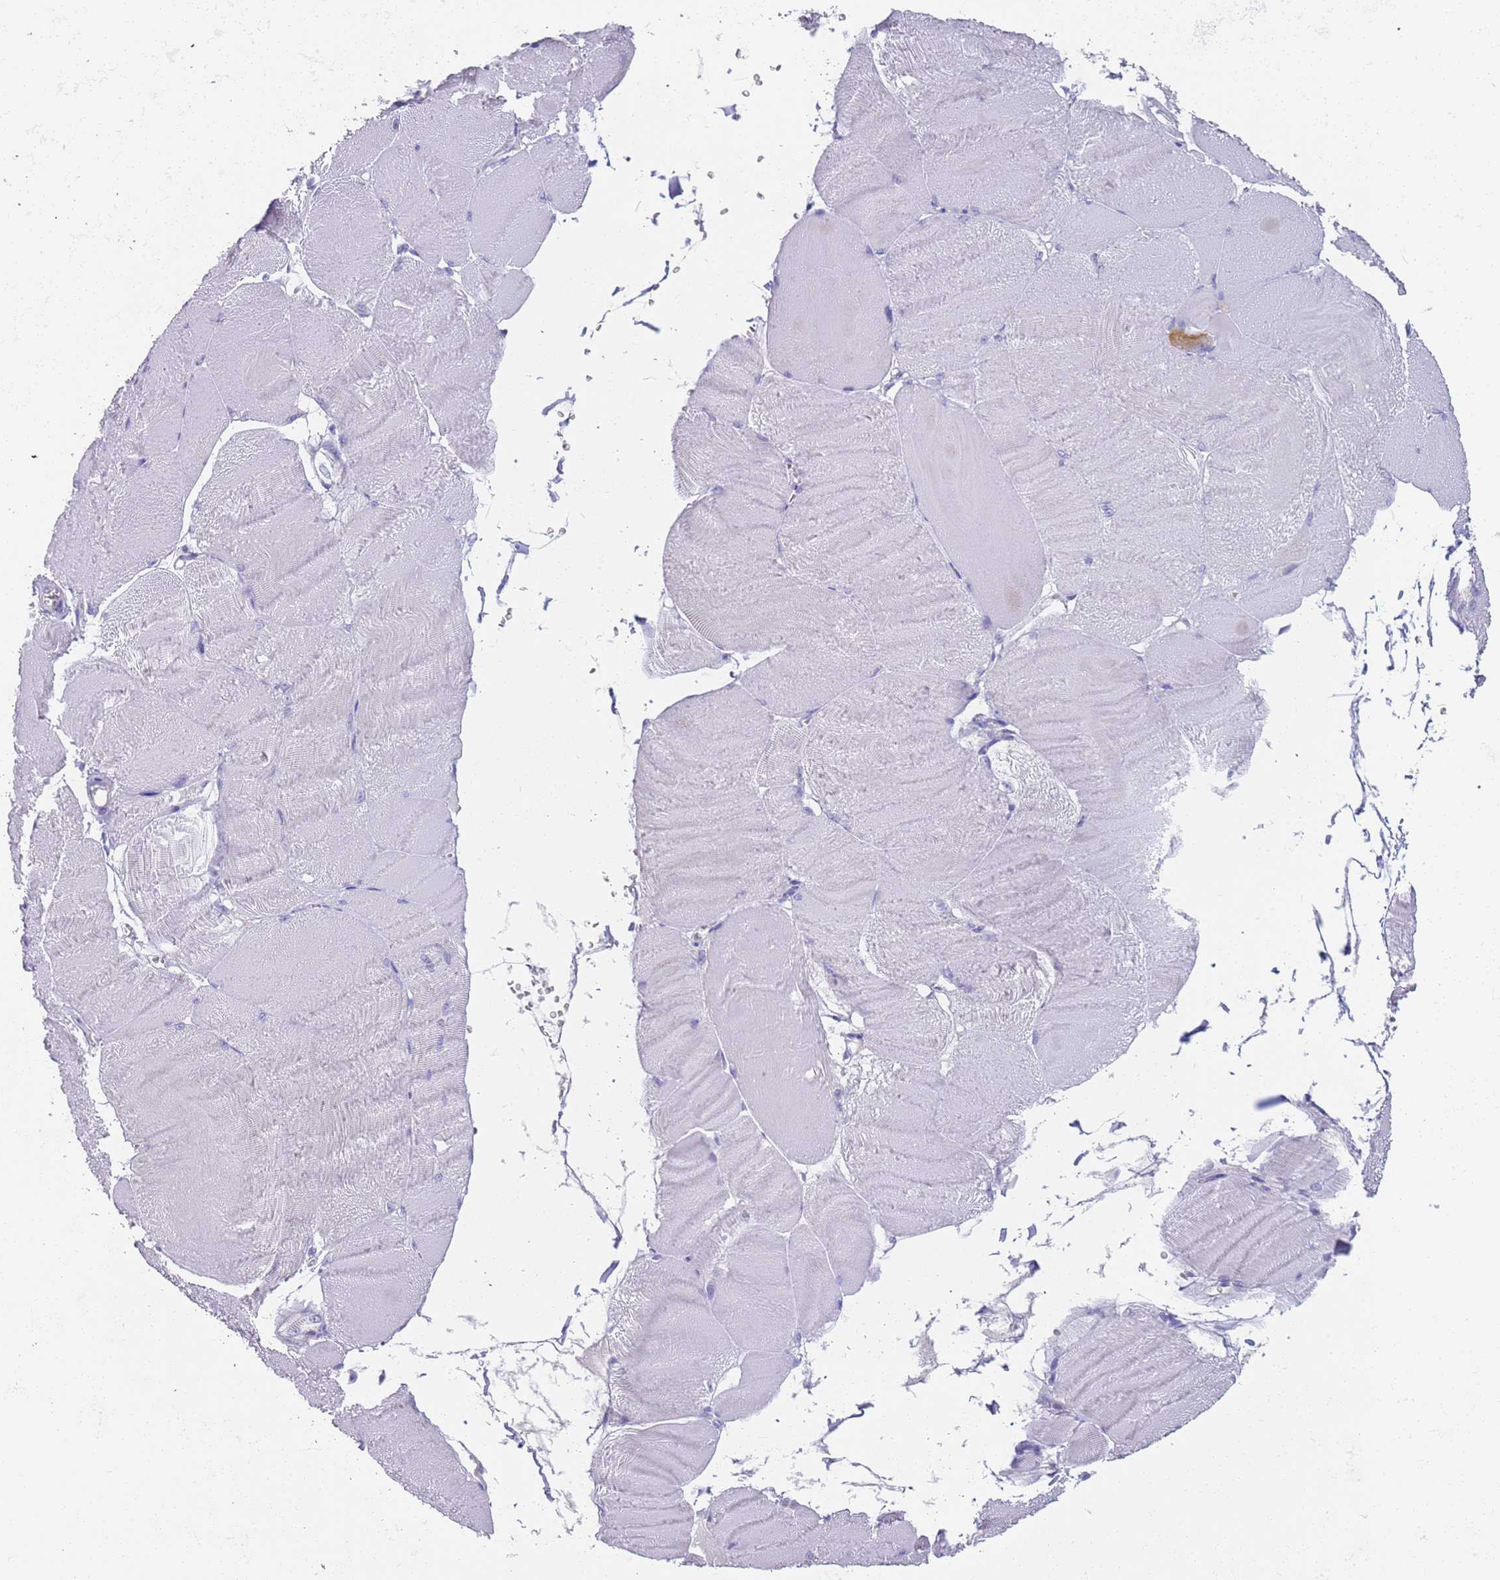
{"staining": {"intensity": "negative", "quantity": "none", "location": "none"}, "tissue": "skeletal muscle", "cell_type": "Myocytes", "image_type": "normal", "snomed": [{"axis": "morphology", "description": "Normal tissue, NOS"}, {"axis": "morphology", "description": "Basal cell carcinoma"}, {"axis": "topography", "description": "Skeletal muscle"}], "caption": "Skeletal muscle stained for a protein using immunohistochemistry (IHC) displays no staining myocytes.", "gene": "TYW1B", "patient": {"sex": "female", "age": 64}}